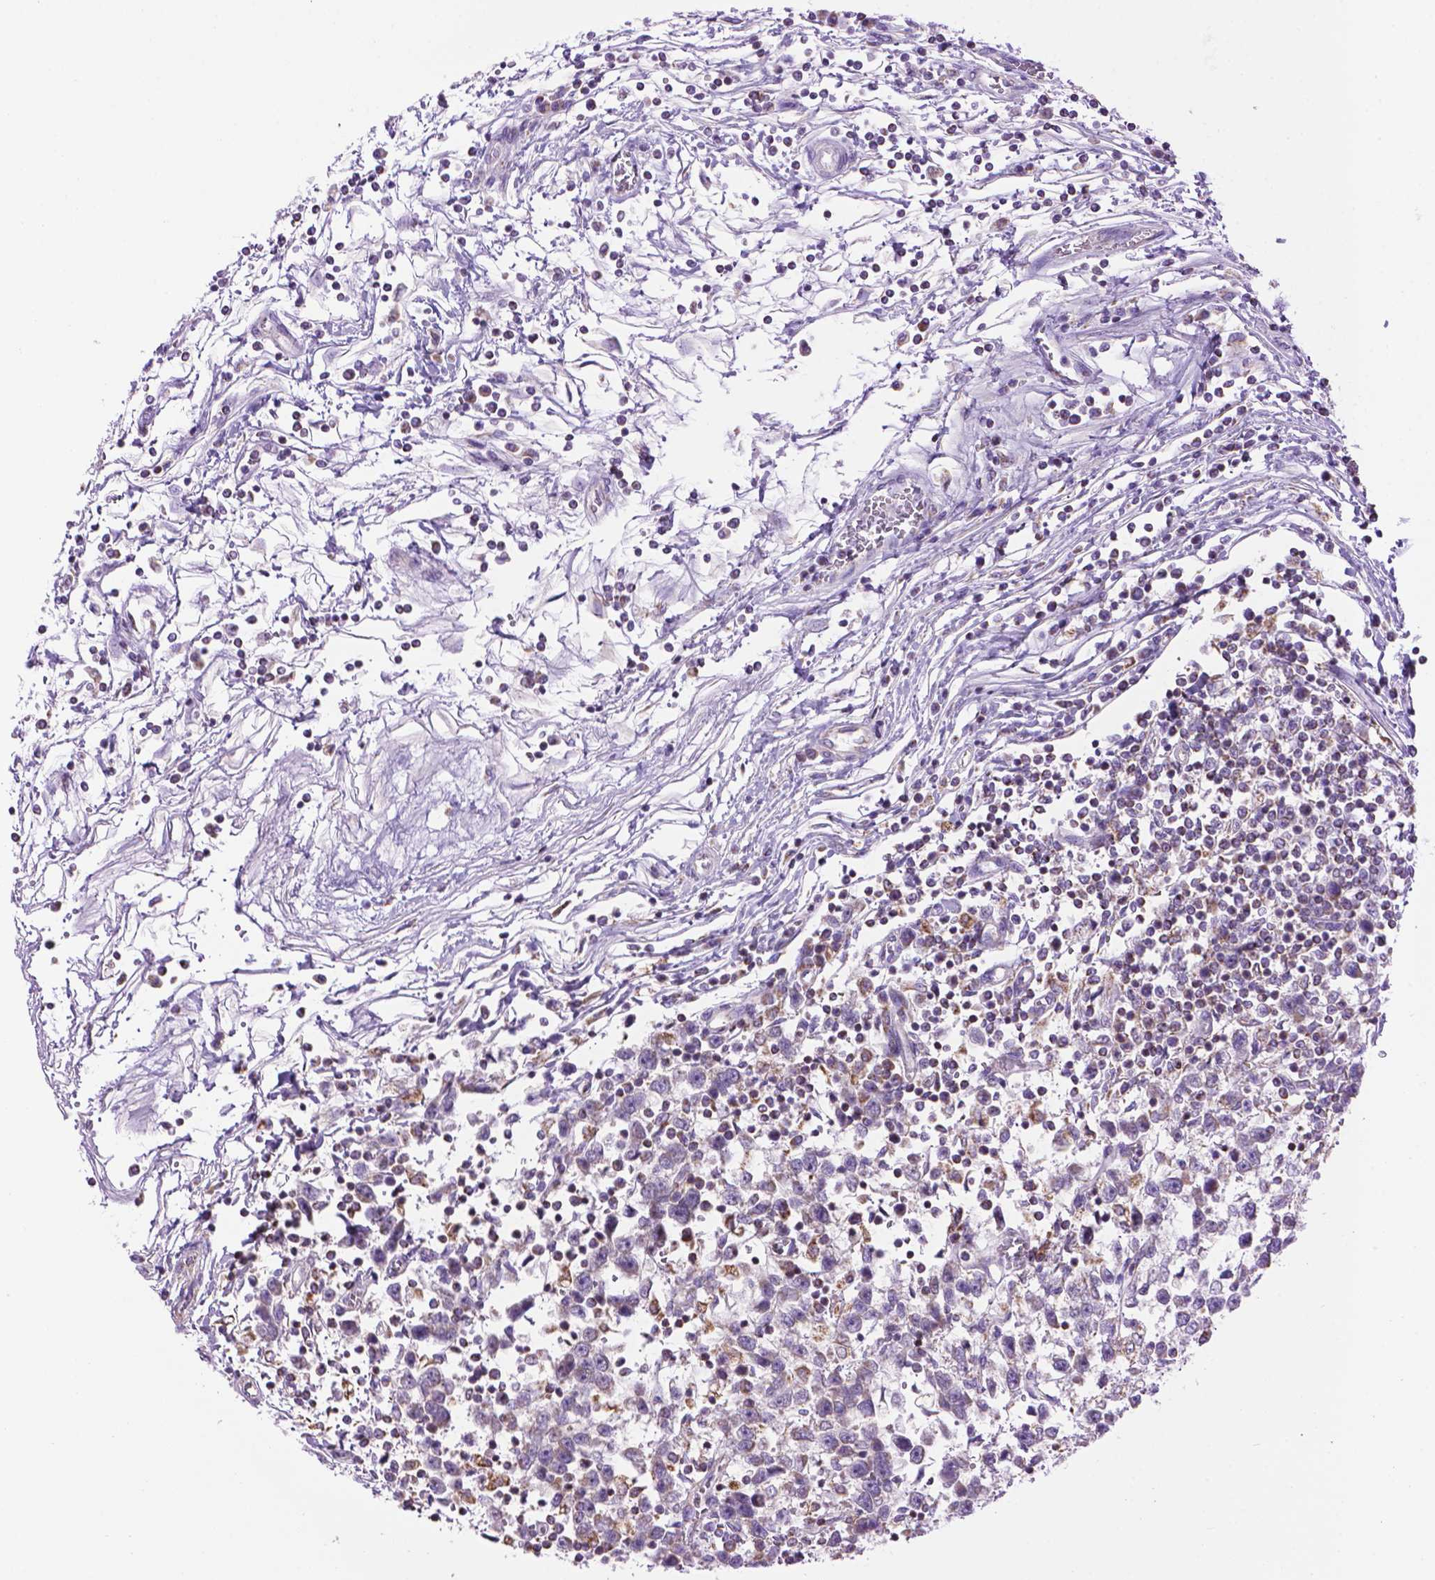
{"staining": {"intensity": "negative", "quantity": "none", "location": "none"}, "tissue": "testis cancer", "cell_type": "Tumor cells", "image_type": "cancer", "snomed": [{"axis": "morphology", "description": "Seminoma, NOS"}, {"axis": "topography", "description": "Testis"}], "caption": "Testis seminoma stained for a protein using IHC shows no staining tumor cells.", "gene": "PYCR3", "patient": {"sex": "male", "age": 34}}